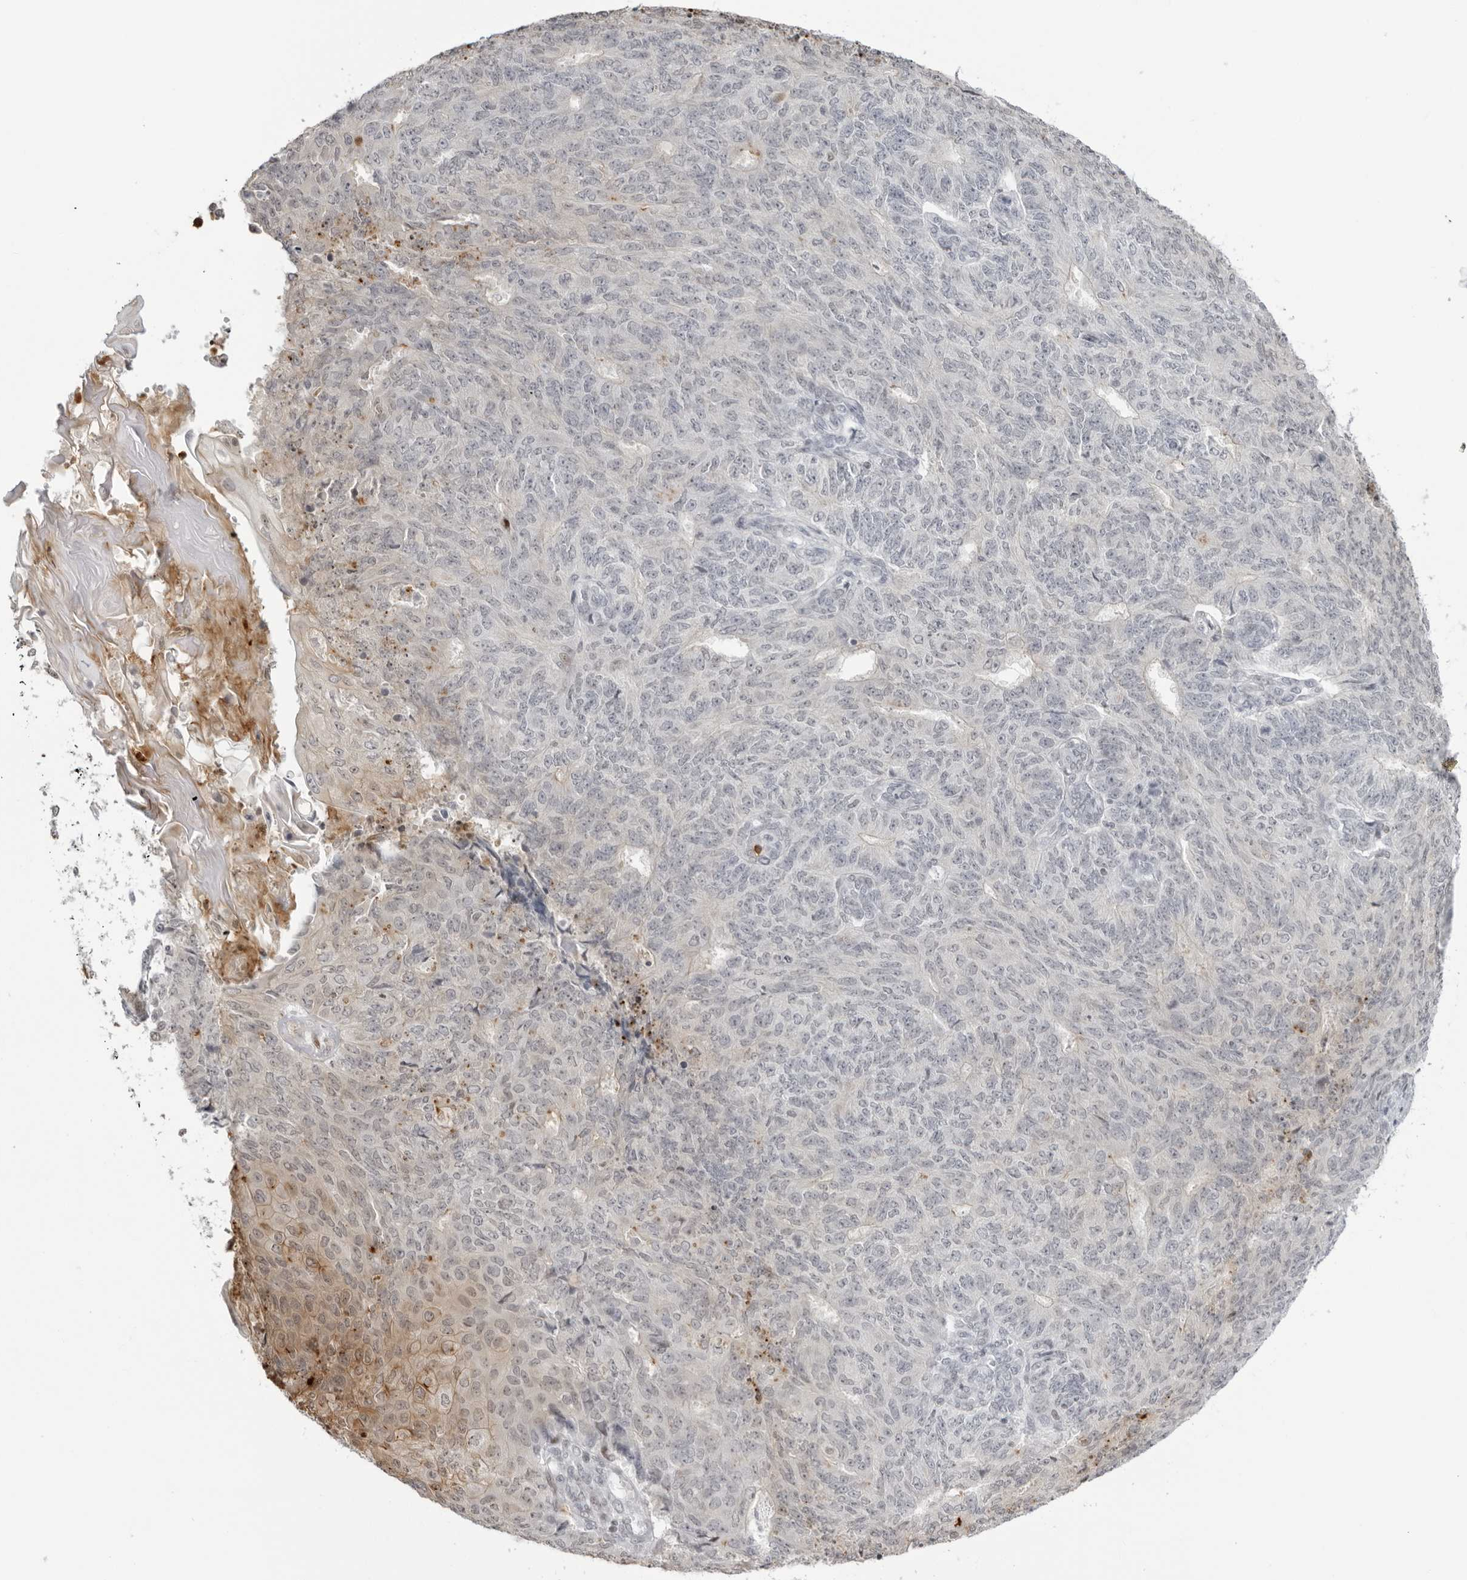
{"staining": {"intensity": "negative", "quantity": "none", "location": "none"}, "tissue": "endometrial cancer", "cell_type": "Tumor cells", "image_type": "cancer", "snomed": [{"axis": "morphology", "description": "Adenocarcinoma, NOS"}, {"axis": "topography", "description": "Endometrium"}], "caption": "Immunohistochemistry (IHC) photomicrograph of neoplastic tissue: endometrial cancer (adenocarcinoma) stained with DAB (3,3'-diaminobenzidine) demonstrates no significant protein expression in tumor cells.", "gene": "RNF146", "patient": {"sex": "female", "age": 32}}